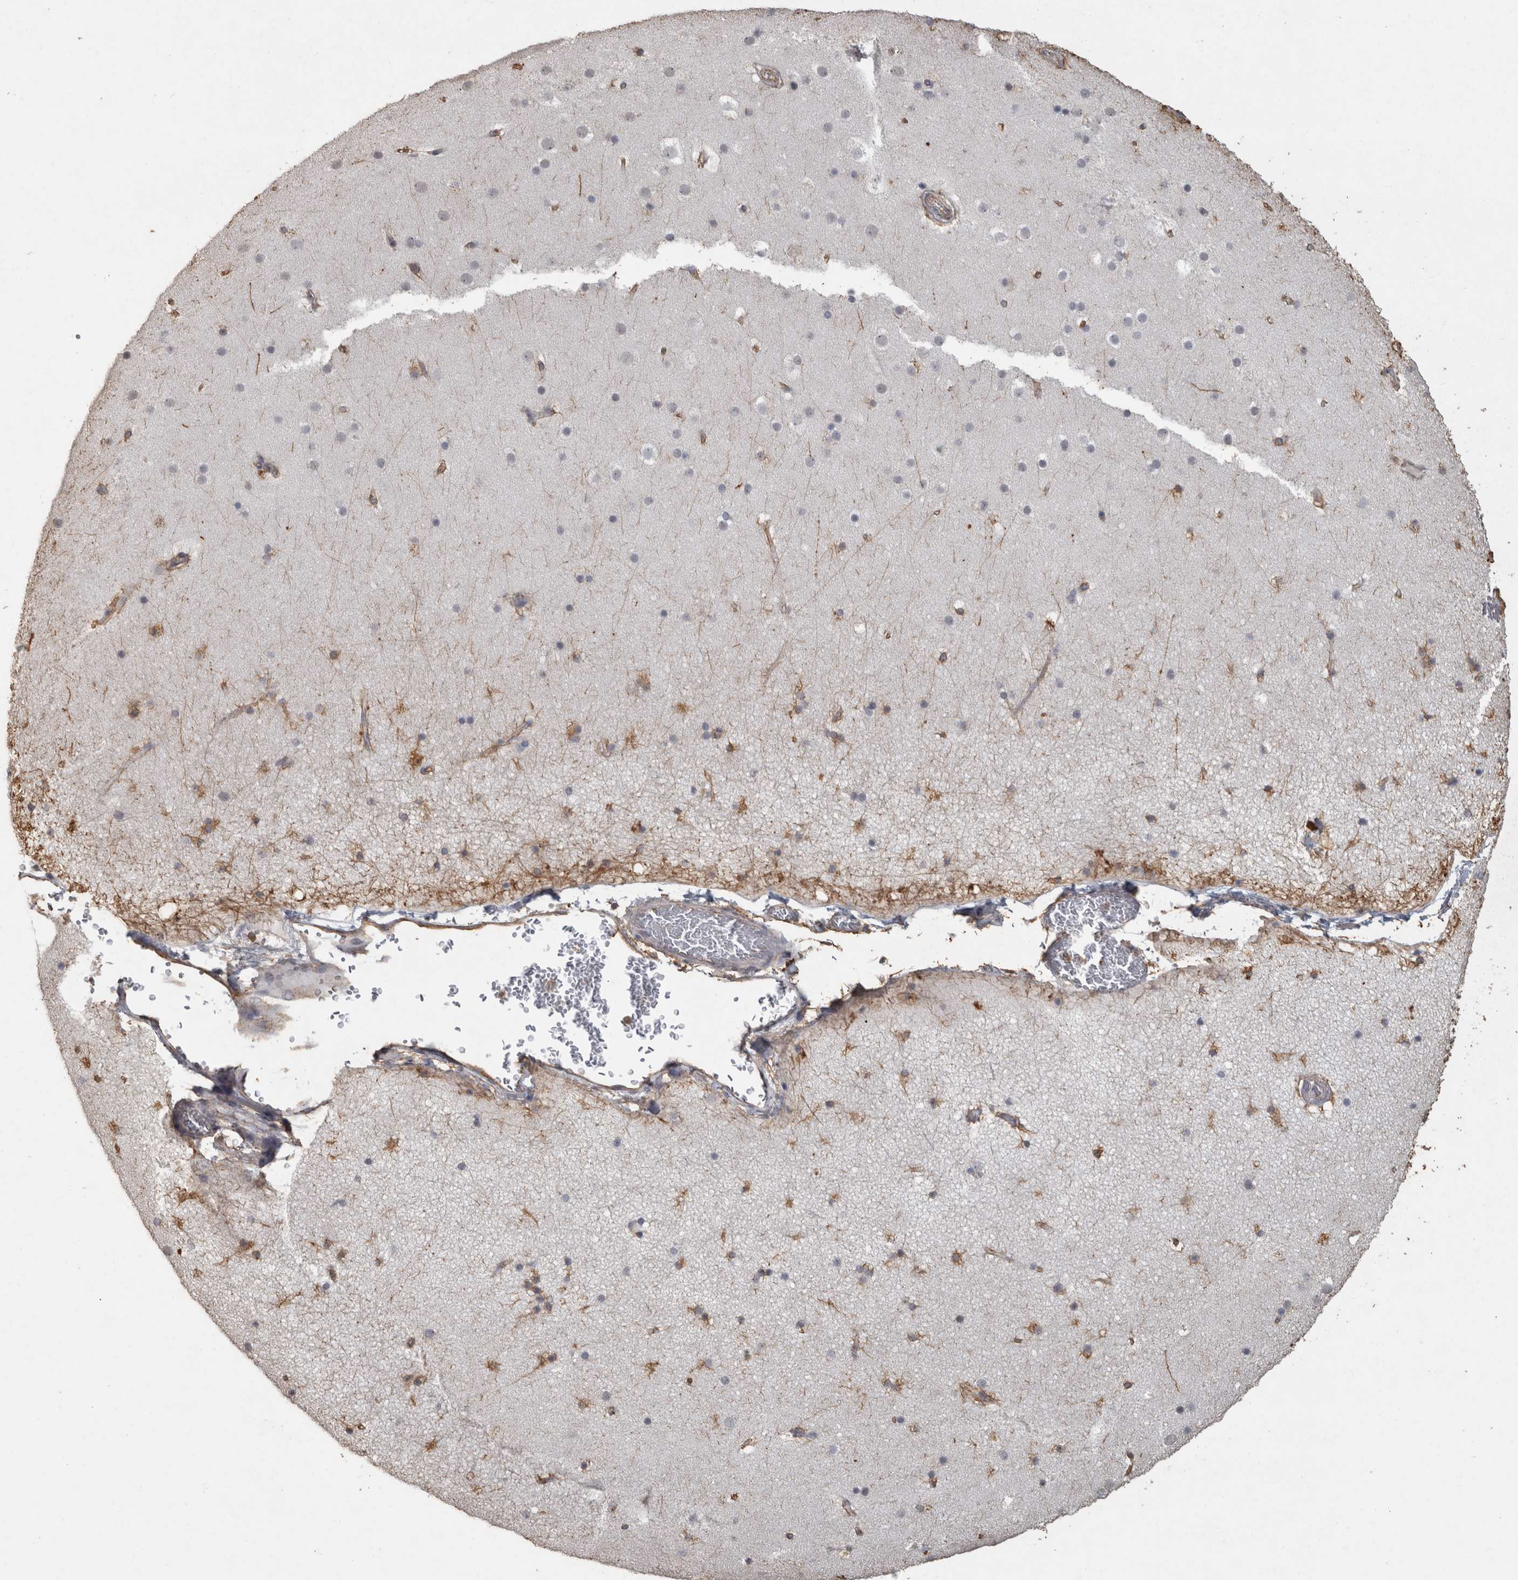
{"staining": {"intensity": "moderate", "quantity": ">75%", "location": "cytoplasmic/membranous"}, "tissue": "cerebral cortex", "cell_type": "Endothelial cells", "image_type": "normal", "snomed": [{"axis": "morphology", "description": "Normal tissue, NOS"}, {"axis": "topography", "description": "Cerebral cortex"}], "caption": "DAB (3,3'-diaminobenzidine) immunohistochemical staining of benign human cerebral cortex exhibits moderate cytoplasmic/membranous protein expression in about >75% of endothelial cells. (DAB (3,3'-diaminobenzidine) = brown stain, brightfield microscopy at high magnification).", "gene": "REPS2", "patient": {"sex": "male", "age": 57}}